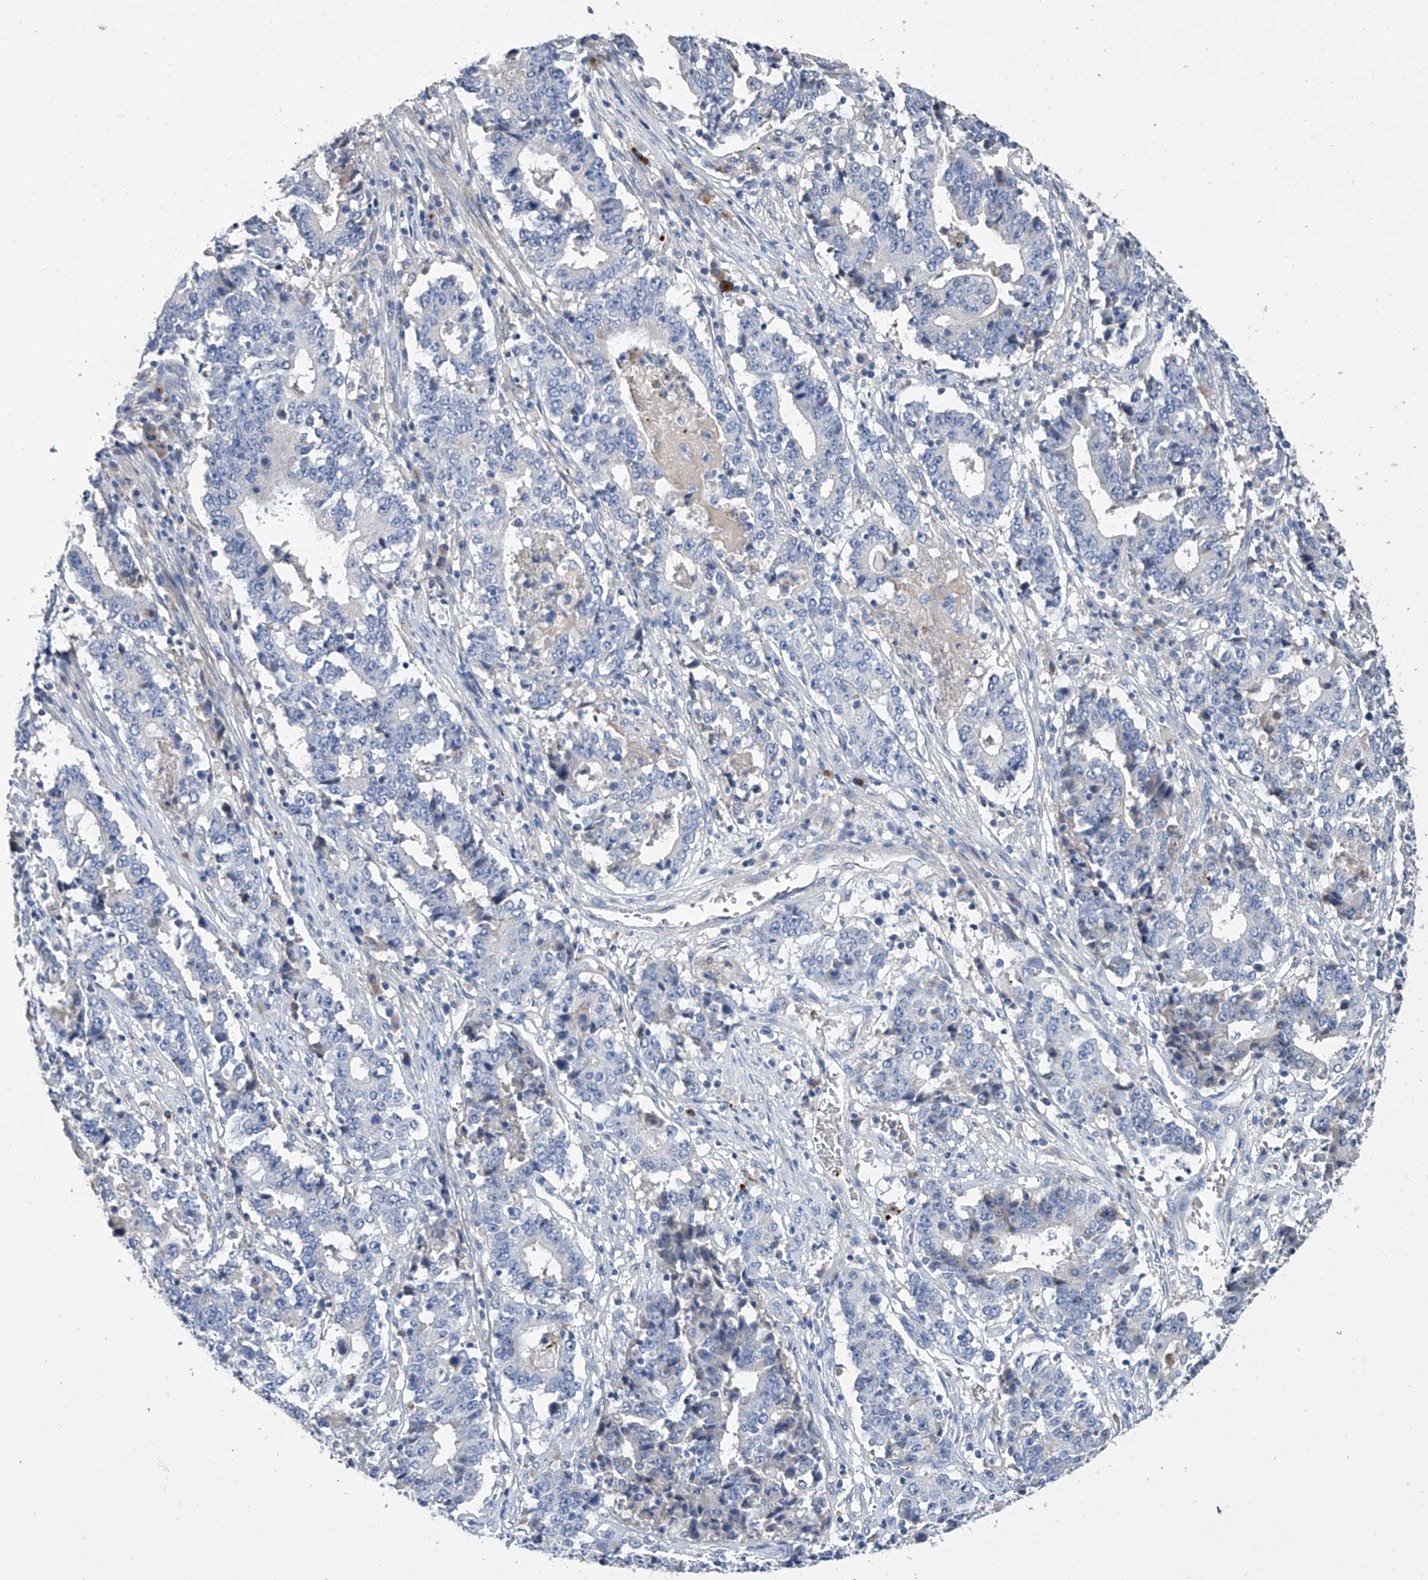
{"staining": {"intensity": "negative", "quantity": "none", "location": "none"}, "tissue": "stomach cancer", "cell_type": "Tumor cells", "image_type": "cancer", "snomed": [{"axis": "morphology", "description": "Adenocarcinoma, NOS"}, {"axis": "topography", "description": "Stomach"}], "caption": "Tumor cells are negative for brown protein staining in stomach adenocarcinoma.", "gene": "GPT", "patient": {"sex": "male", "age": 59}}